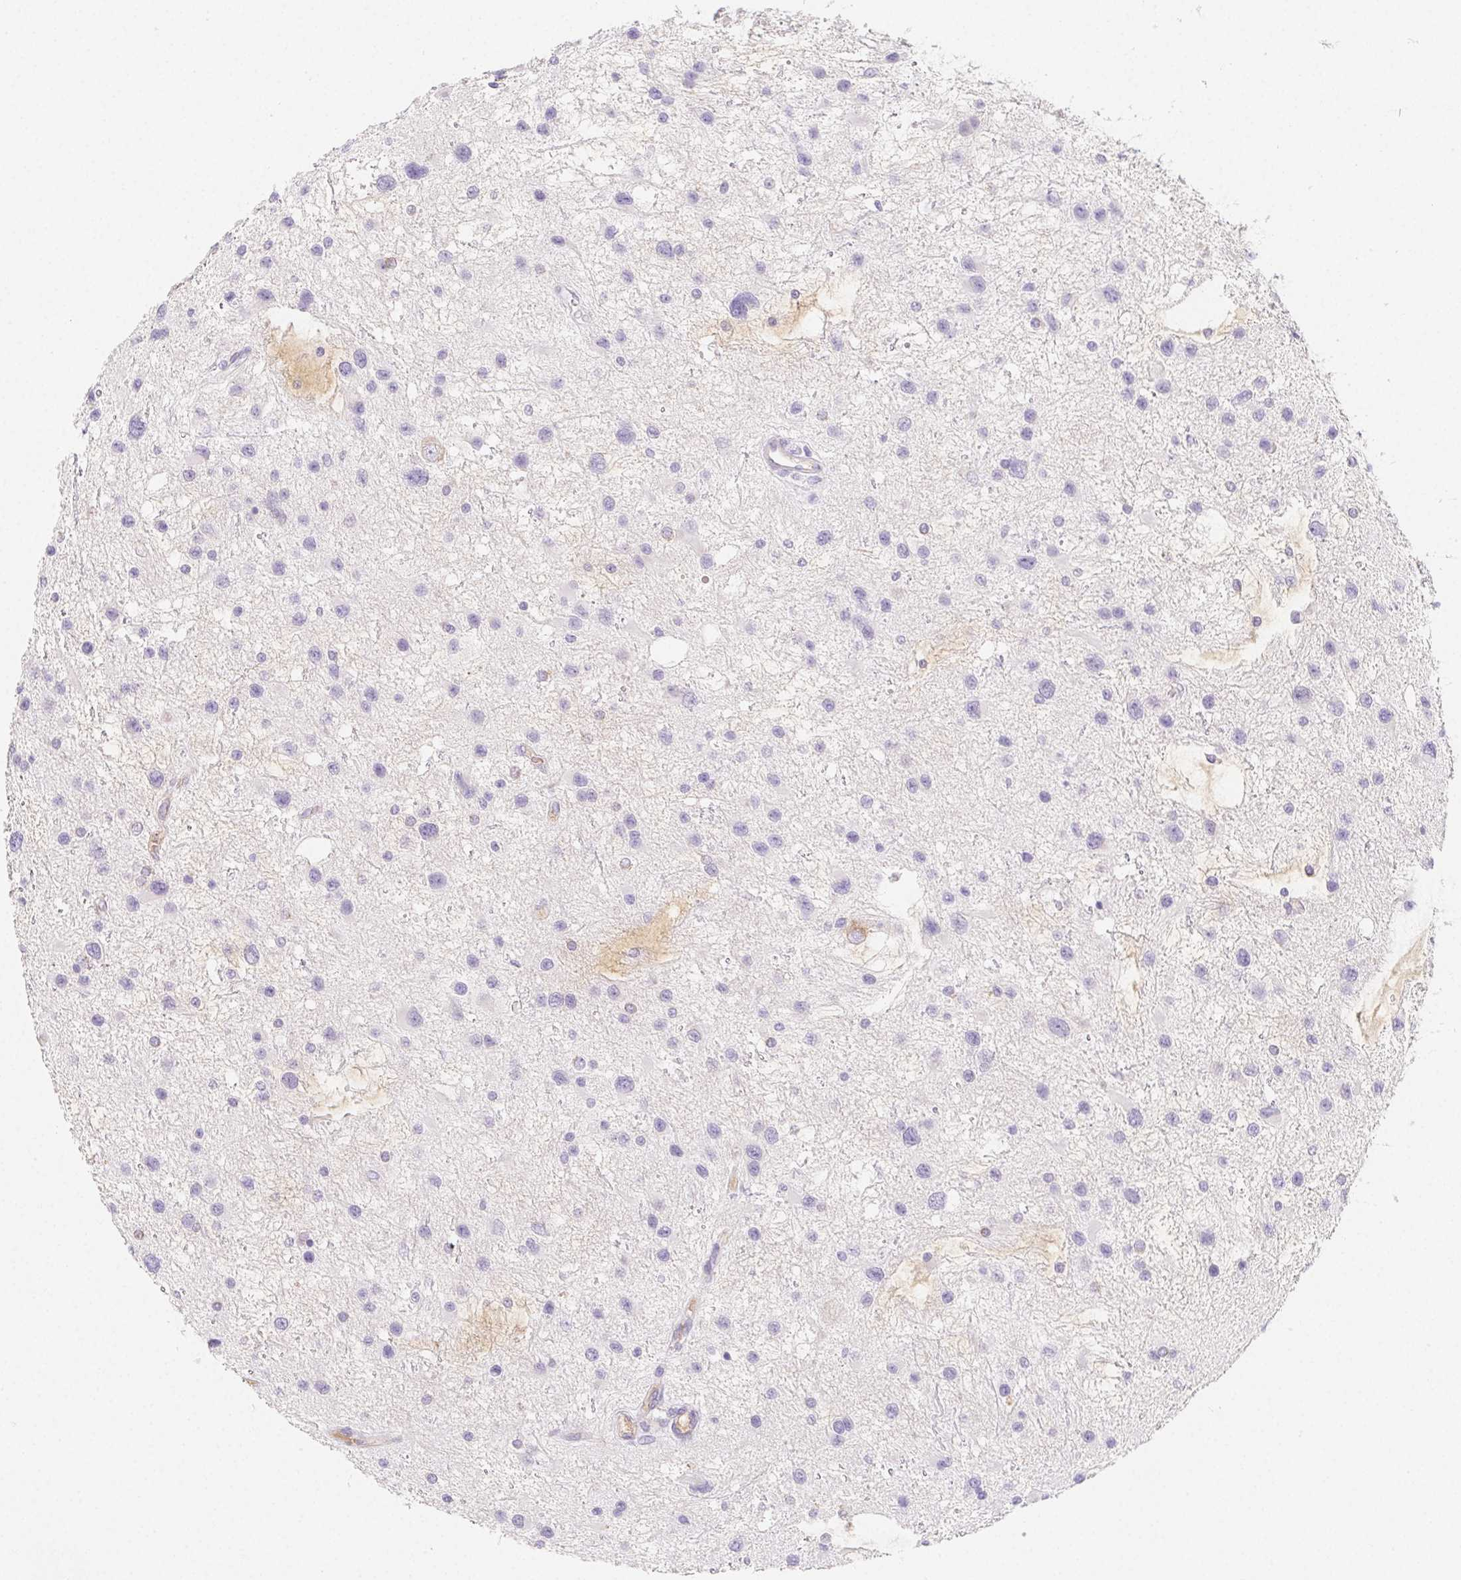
{"staining": {"intensity": "negative", "quantity": "none", "location": "none"}, "tissue": "glioma", "cell_type": "Tumor cells", "image_type": "cancer", "snomed": [{"axis": "morphology", "description": "Glioma, malignant, Low grade"}, {"axis": "topography", "description": "Brain"}], "caption": "There is no significant positivity in tumor cells of malignant glioma (low-grade).", "gene": "ITIH2", "patient": {"sex": "female", "age": 32}}